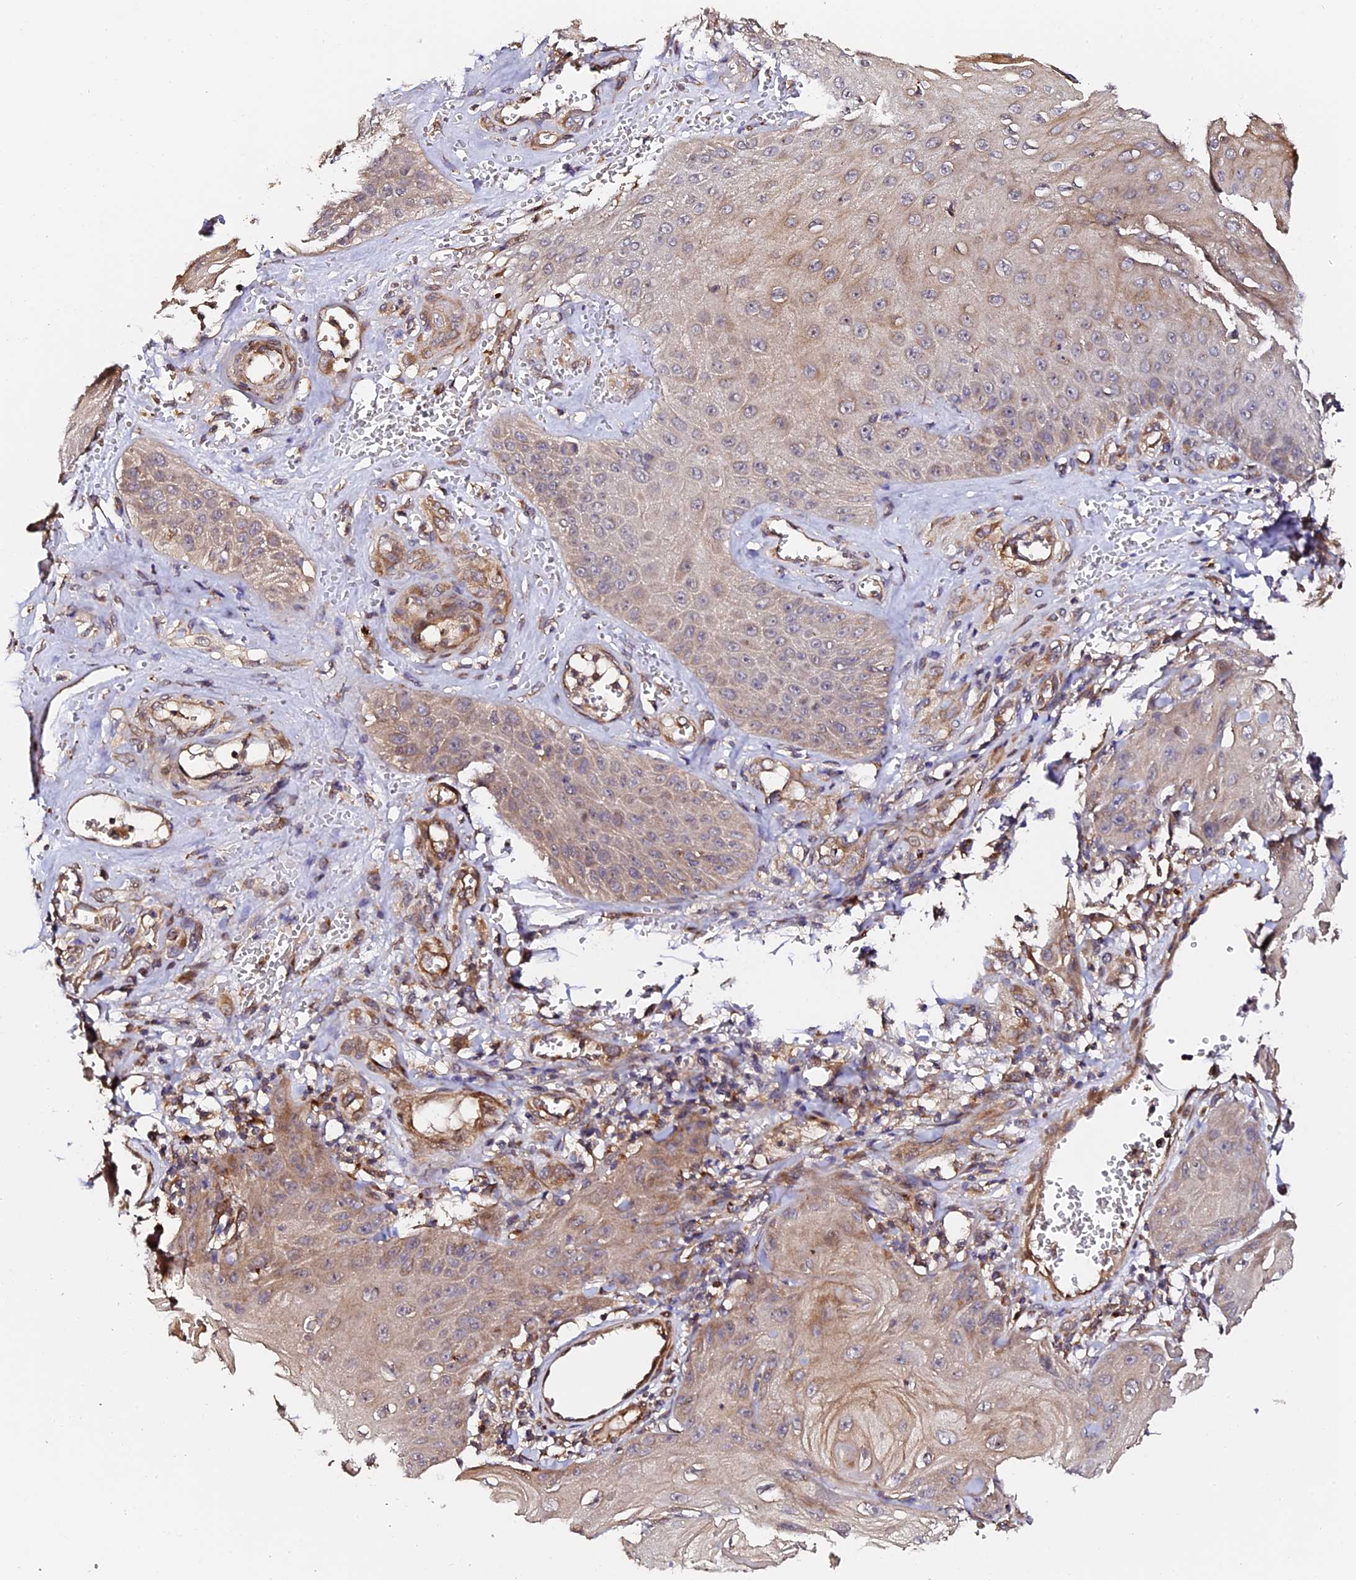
{"staining": {"intensity": "weak", "quantity": "25%-75%", "location": "cytoplasmic/membranous"}, "tissue": "skin cancer", "cell_type": "Tumor cells", "image_type": "cancer", "snomed": [{"axis": "morphology", "description": "Squamous cell carcinoma, NOS"}, {"axis": "topography", "description": "Skin"}], "caption": "A high-resolution image shows immunohistochemistry staining of skin cancer (squamous cell carcinoma), which exhibits weak cytoplasmic/membranous positivity in approximately 25%-75% of tumor cells.", "gene": "TDO2", "patient": {"sex": "male", "age": 74}}